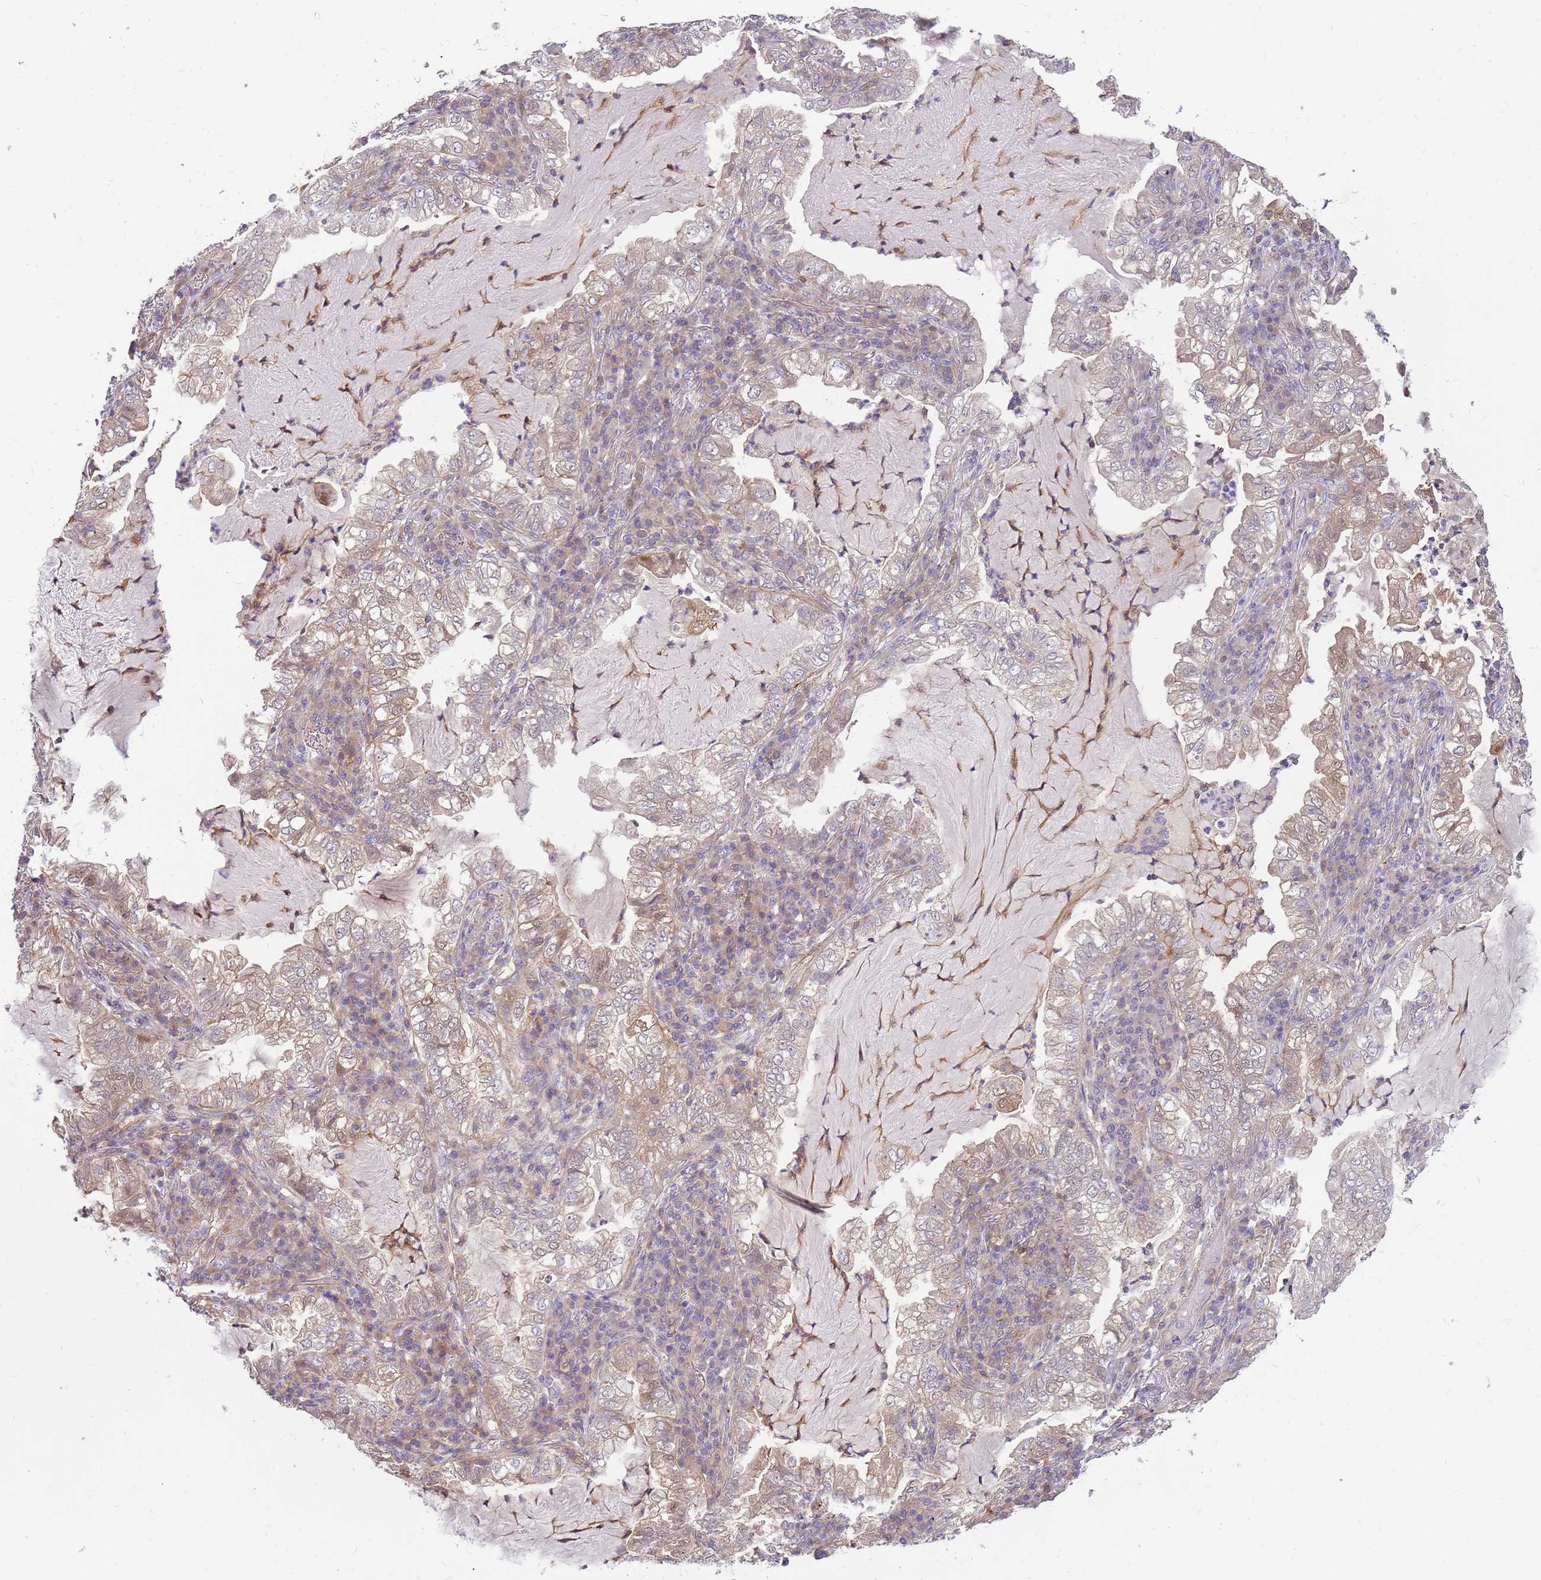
{"staining": {"intensity": "moderate", "quantity": "25%-75%", "location": "cytoplasmic/membranous"}, "tissue": "lung cancer", "cell_type": "Tumor cells", "image_type": "cancer", "snomed": [{"axis": "morphology", "description": "Adenocarcinoma, NOS"}, {"axis": "topography", "description": "Lung"}], "caption": "Immunohistochemical staining of adenocarcinoma (lung) exhibits medium levels of moderate cytoplasmic/membranous positivity in about 25%-75% of tumor cells. Immunohistochemistry stains the protein in brown and the nuclei are stained blue.", "gene": "MVD", "patient": {"sex": "female", "age": 73}}